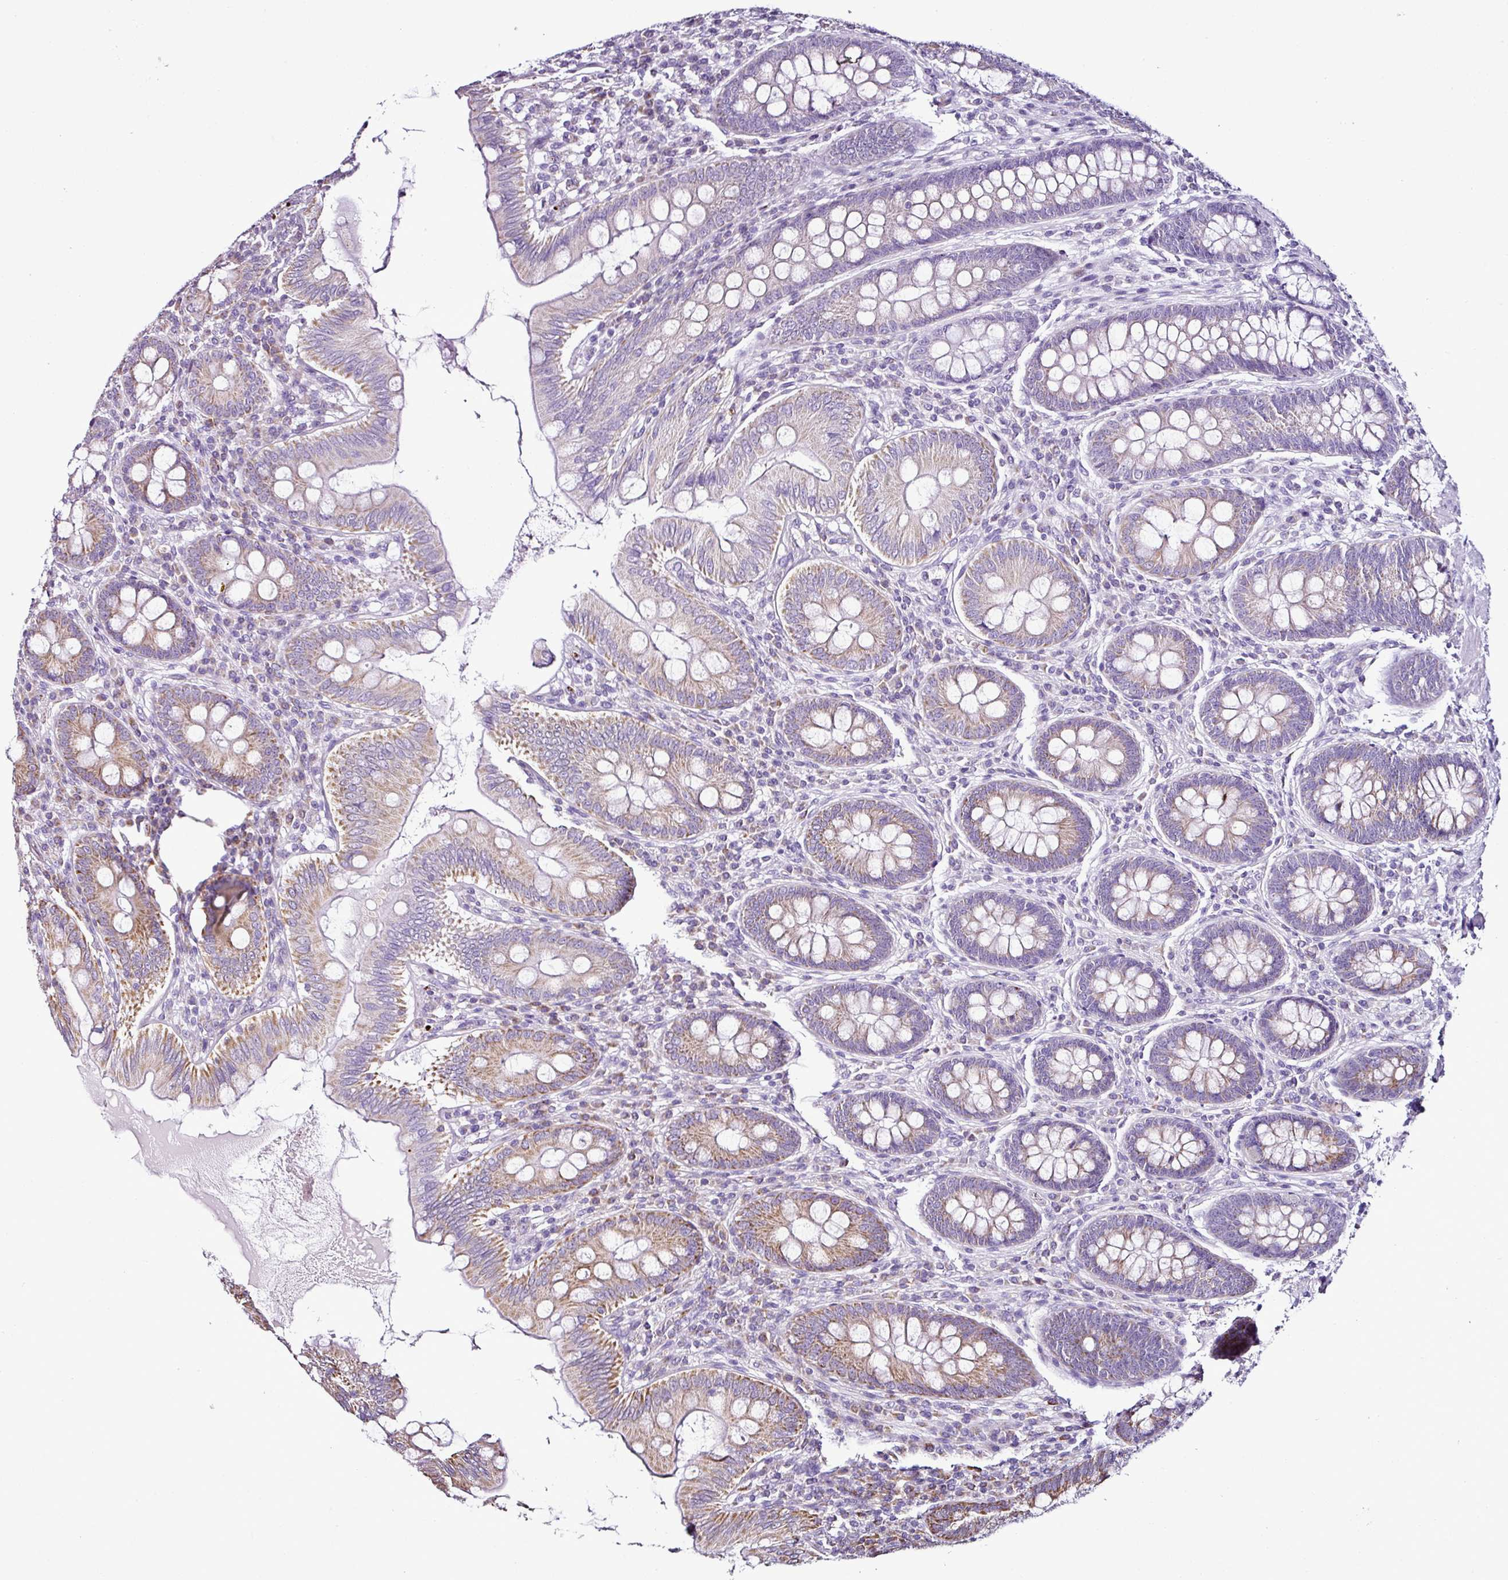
{"staining": {"intensity": "weak", "quantity": "25%-75%", "location": "cytoplasmic/membranous"}, "tissue": "appendix", "cell_type": "Glandular cells", "image_type": "normal", "snomed": [{"axis": "morphology", "description": "Normal tissue, NOS"}, {"axis": "topography", "description": "Appendix"}], "caption": "The micrograph reveals a brown stain indicating the presence of a protein in the cytoplasmic/membranous of glandular cells in appendix. (brown staining indicates protein expression, while blue staining denotes nuclei).", "gene": "DPAGT1", "patient": {"sex": "male", "age": 71}}